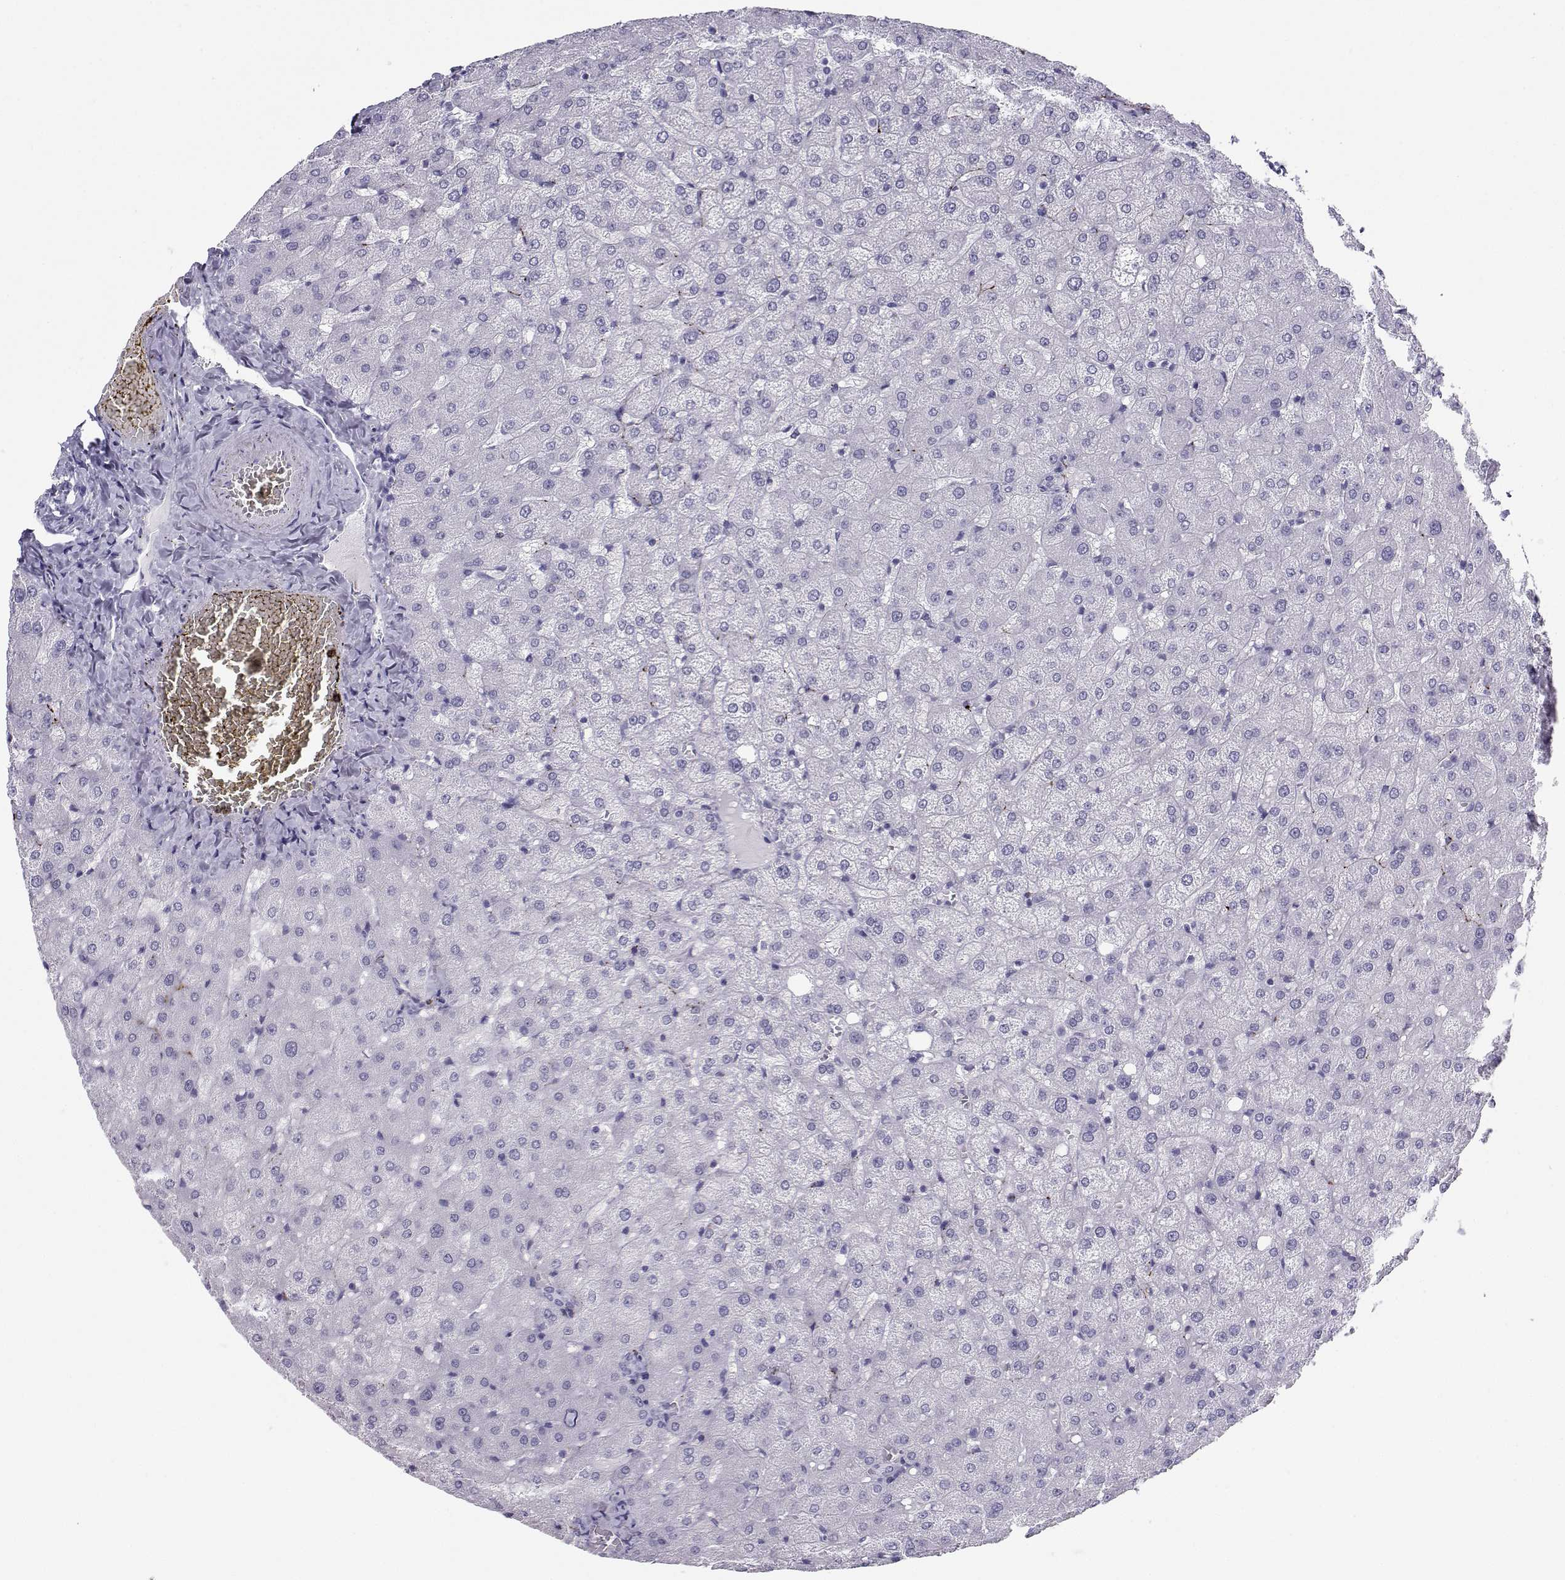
{"staining": {"intensity": "negative", "quantity": "none", "location": "none"}, "tissue": "liver", "cell_type": "Cholangiocytes", "image_type": "normal", "snomed": [{"axis": "morphology", "description": "Normal tissue, NOS"}, {"axis": "topography", "description": "Liver"}], "caption": "An immunohistochemistry (IHC) histopathology image of normal liver is shown. There is no staining in cholangiocytes of liver.", "gene": "SST", "patient": {"sex": "female", "age": 50}}